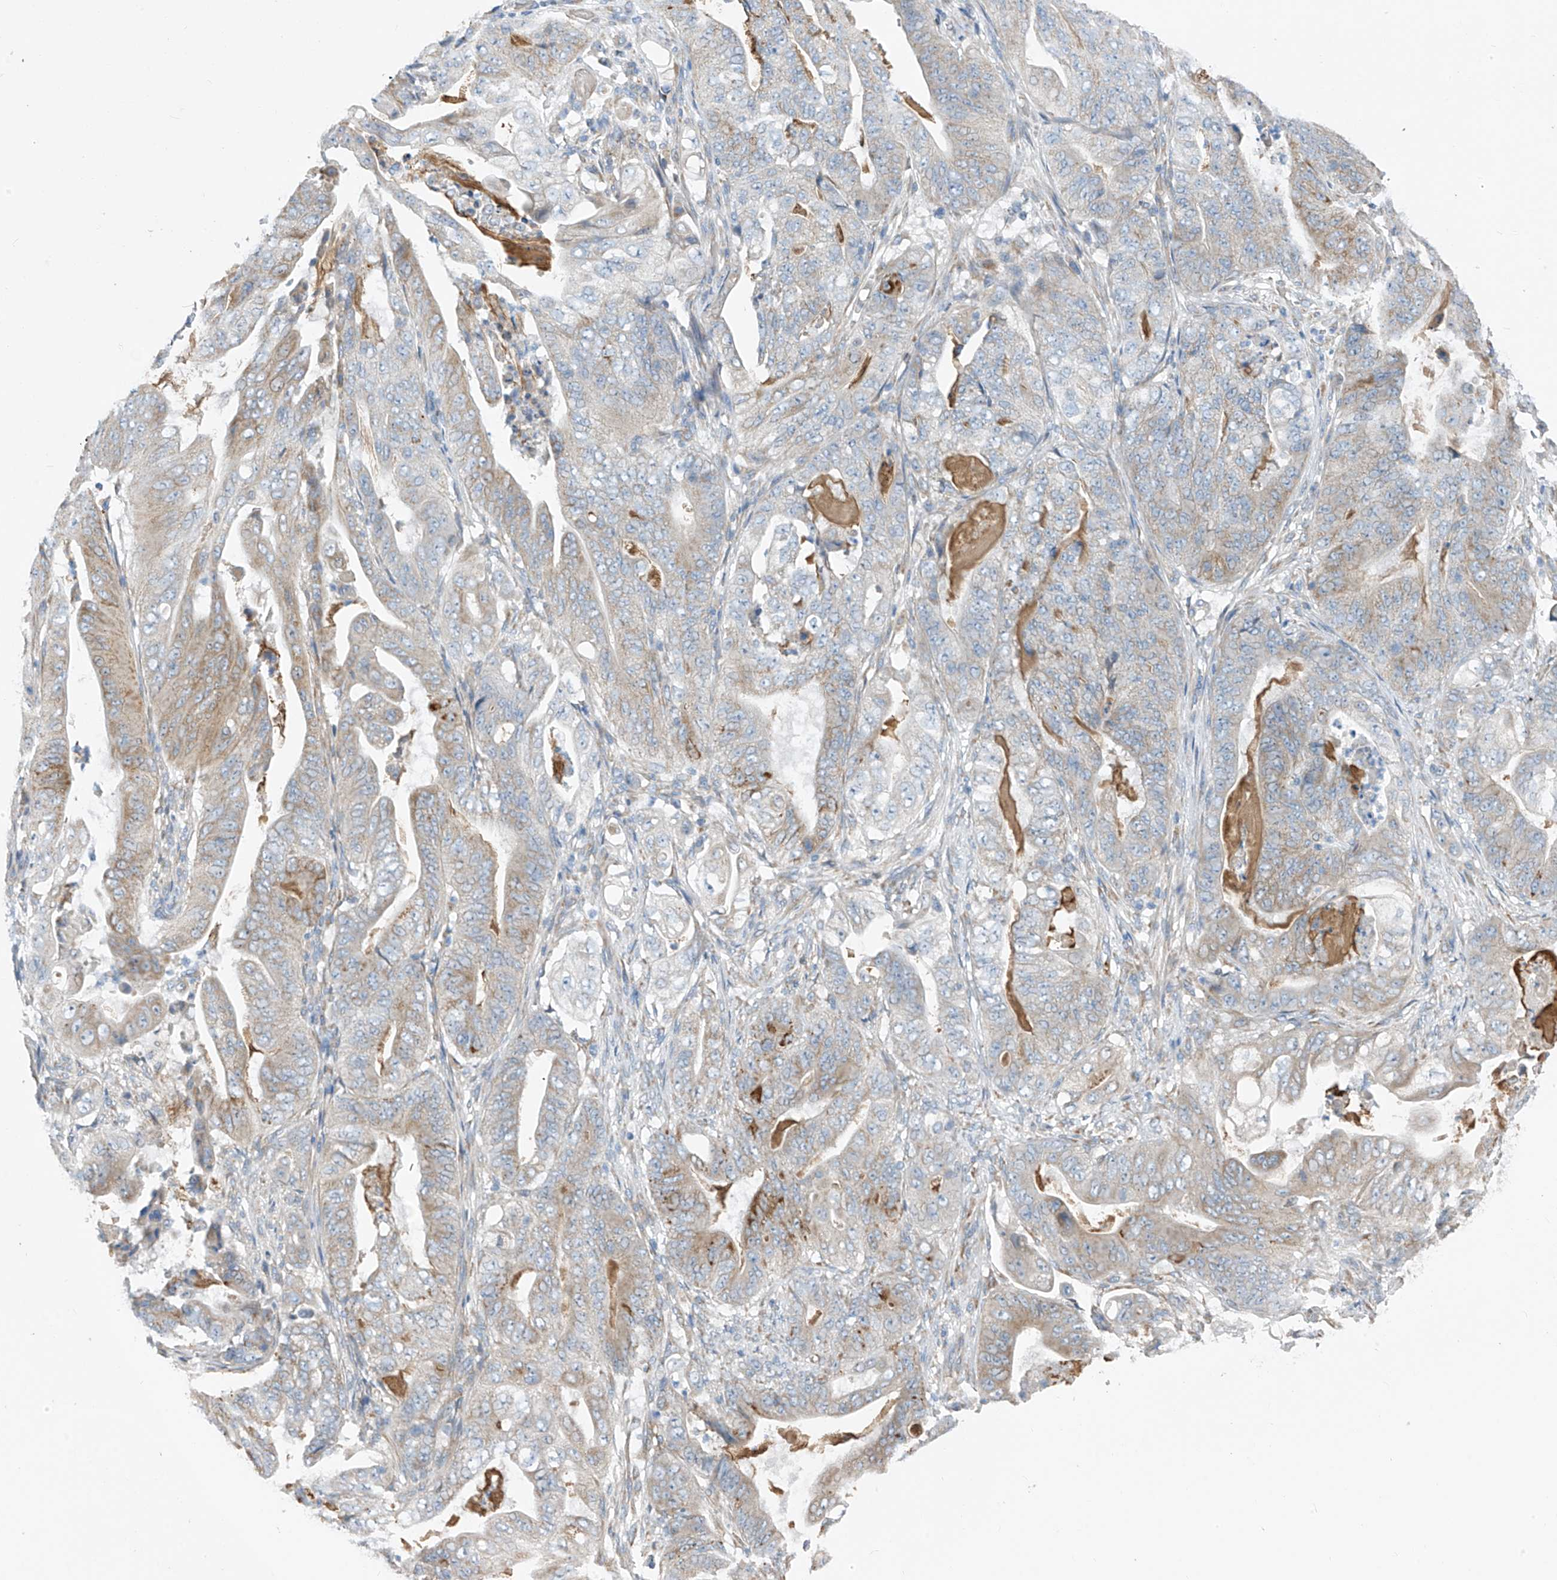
{"staining": {"intensity": "weak", "quantity": "25%-75%", "location": "cytoplasmic/membranous"}, "tissue": "stomach cancer", "cell_type": "Tumor cells", "image_type": "cancer", "snomed": [{"axis": "morphology", "description": "Adenocarcinoma, NOS"}, {"axis": "topography", "description": "Stomach"}], "caption": "Stomach cancer (adenocarcinoma) stained with a protein marker exhibits weak staining in tumor cells.", "gene": "EOMES", "patient": {"sex": "female", "age": 73}}